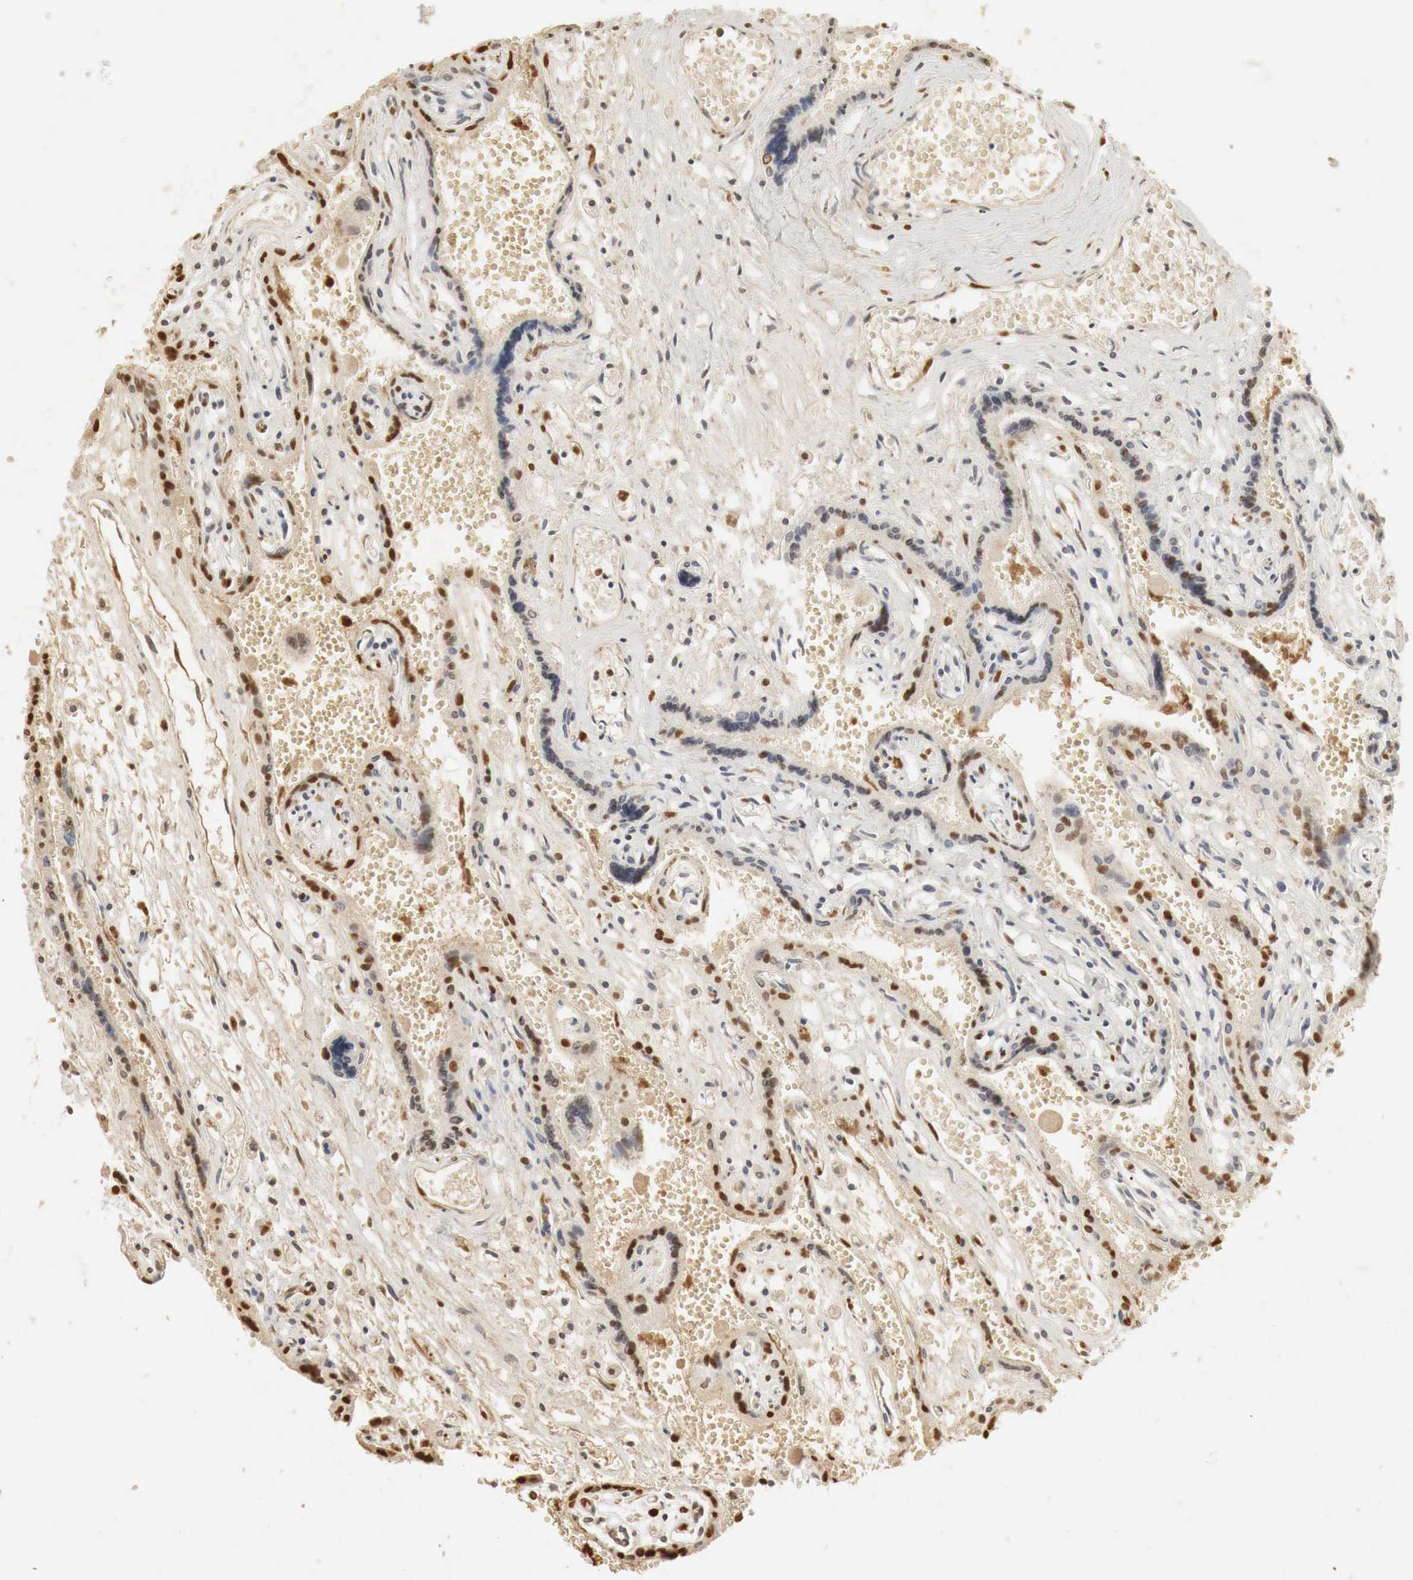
{"staining": {"intensity": "moderate", "quantity": "25%-75%", "location": "cytoplasmic/membranous,nuclear"}, "tissue": "placenta", "cell_type": "Trophoblastic cells", "image_type": "normal", "snomed": [{"axis": "morphology", "description": "Normal tissue, NOS"}, {"axis": "topography", "description": "Placenta"}], "caption": "This is a photomicrograph of IHC staining of normal placenta, which shows moderate positivity in the cytoplasmic/membranous,nuclear of trophoblastic cells.", "gene": "ERBB4", "patient": {"sex": "female", "age": 40}}